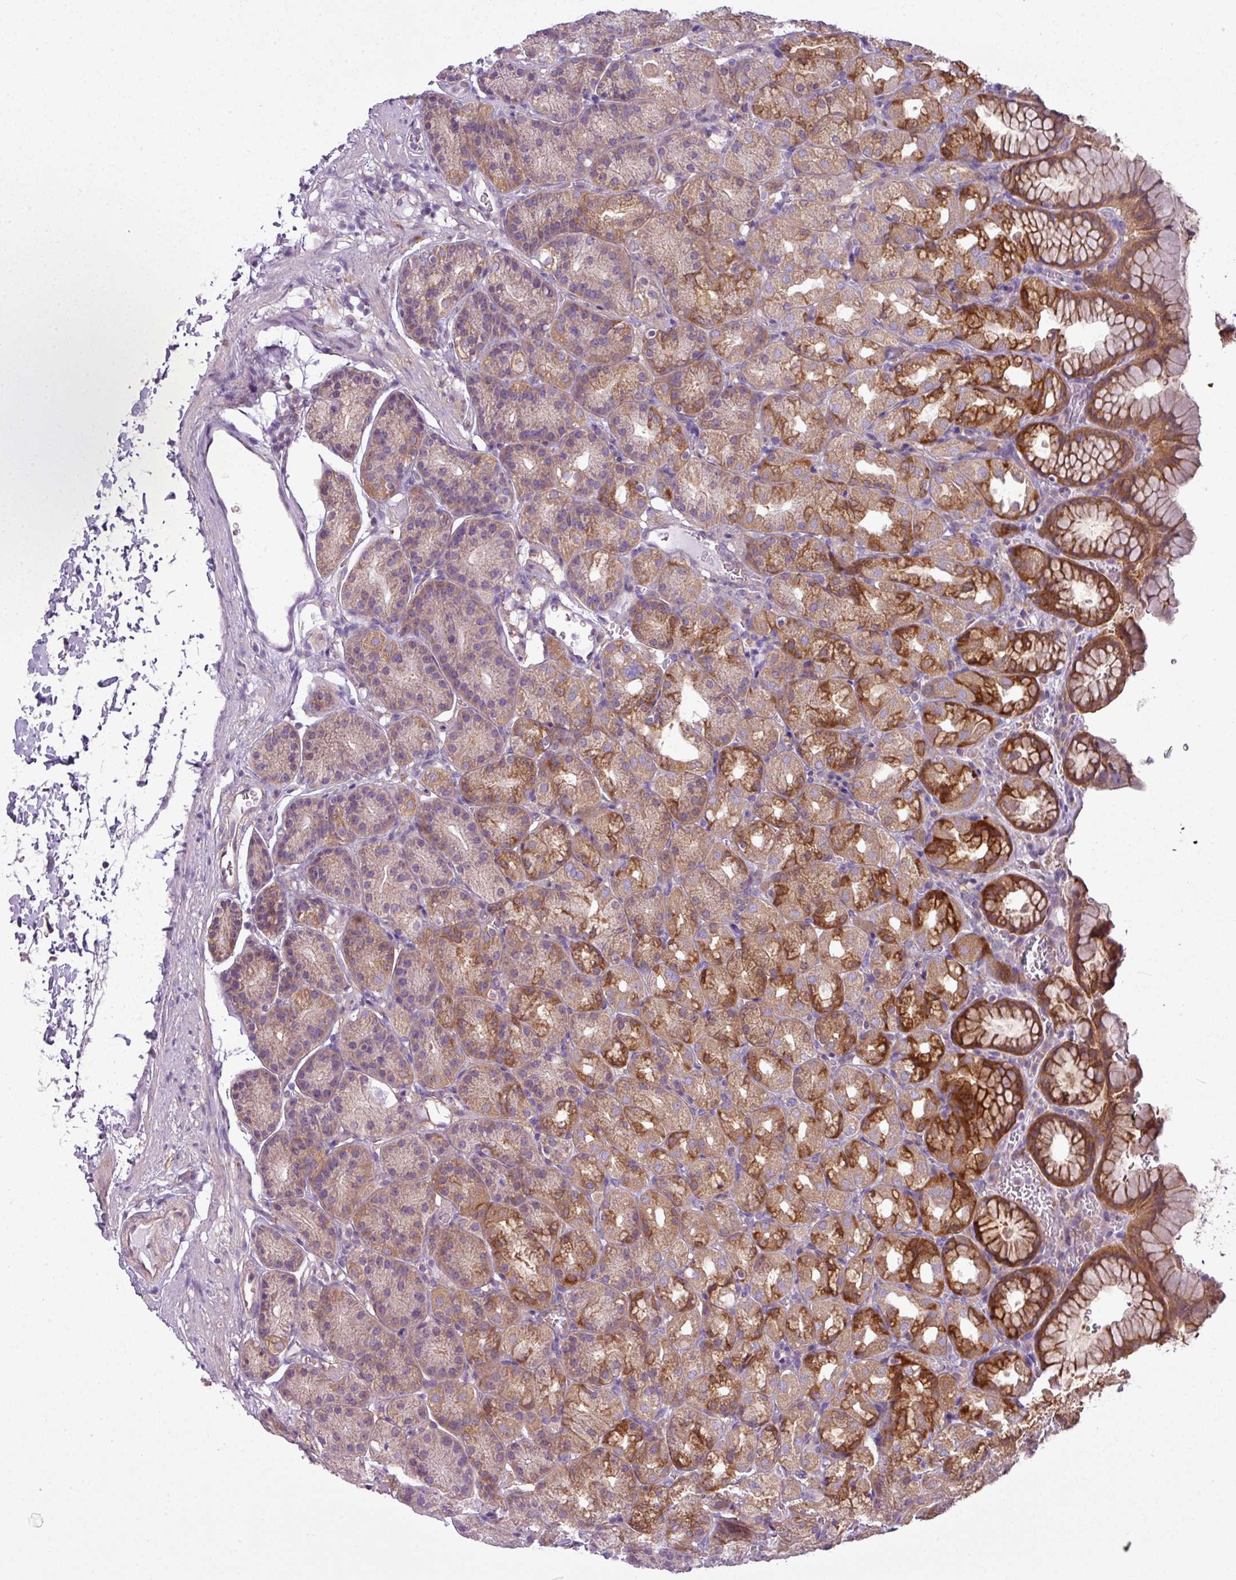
{"staining": {"intensity": "strong", "quantity": "25%-75%", "location": "cytoplasmic/membranous"}, "tissue": "stomach", "cell_type": "Glandular cells", "image_type": "normal", "snomed": [{"axis": "morphology", "description": "Normal tissue, NOS"}, {"axis": "topography", "description": "Stomach, upper"}], "caption": "The immunohistochemical stain highlights strong cytoplasmic/membranous expression in glandular cells of benign stomach. Immunohistochemistry (ihc) stains the protein of interest in brown and the nuclei are stained blue.", "gene": "CAMK2A", "patient": {"sex": "female", "age": 81}}